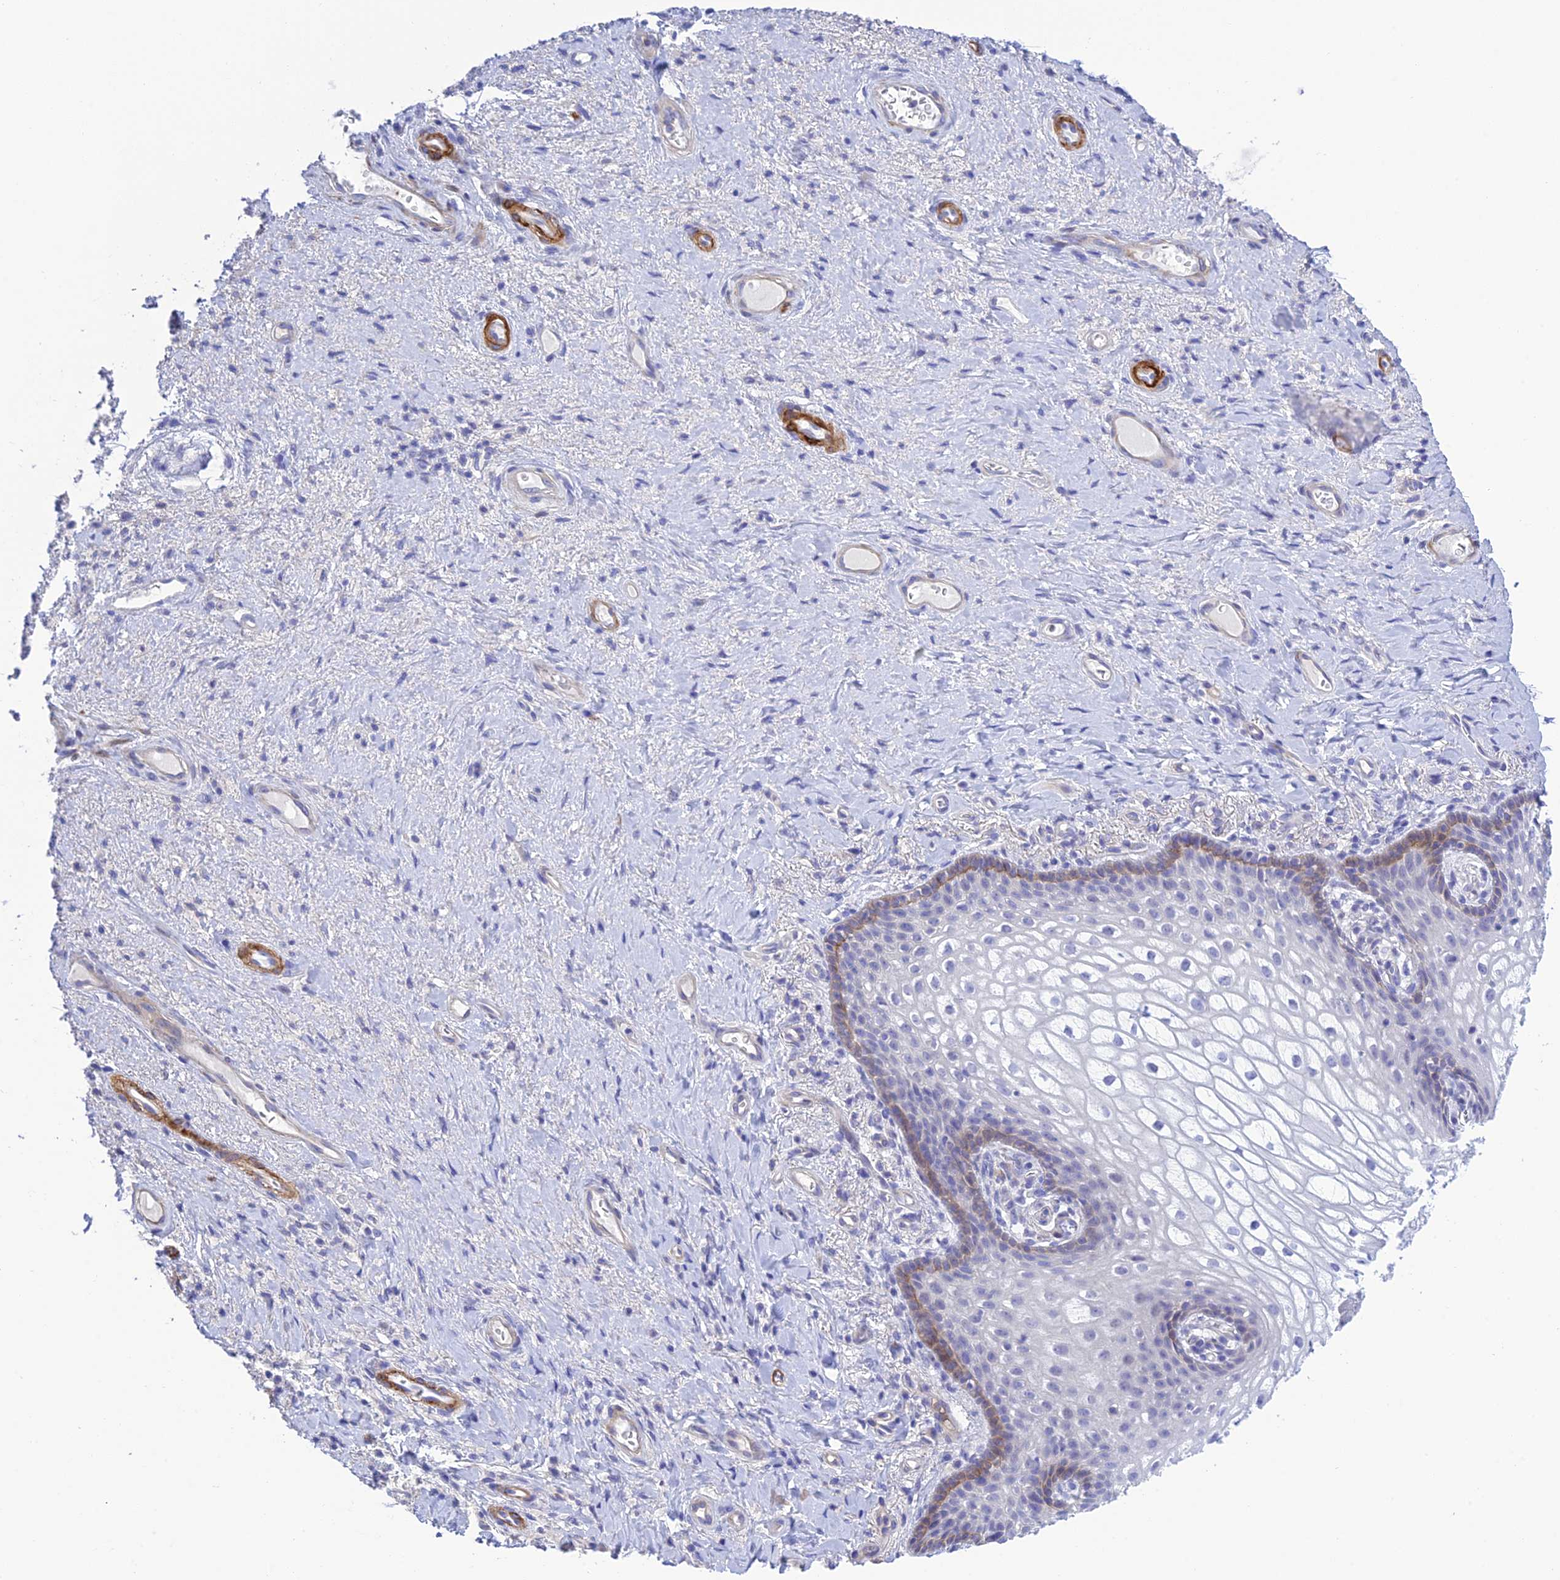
{"staining": {"intensity": "weak", "quantity": "<25%", "location": "cytoplasmic/membranous"}, "tissue": "vagina", "cell_type": "Squamous epithelial cells", "image_type": "normal", "snomed": [{"axis": "morphology", "description": "Normal tissue, NOS"}, {"axis": "topography", "description": "Vagina"}], "caption": "A high-resolution photomicrograph shows IHC staining of benign vagina, which exhibits no significant staining in squamous epithelial cells.", "gene": "ZDHHC16", "patient": {"sex": "female", "age": 60}}